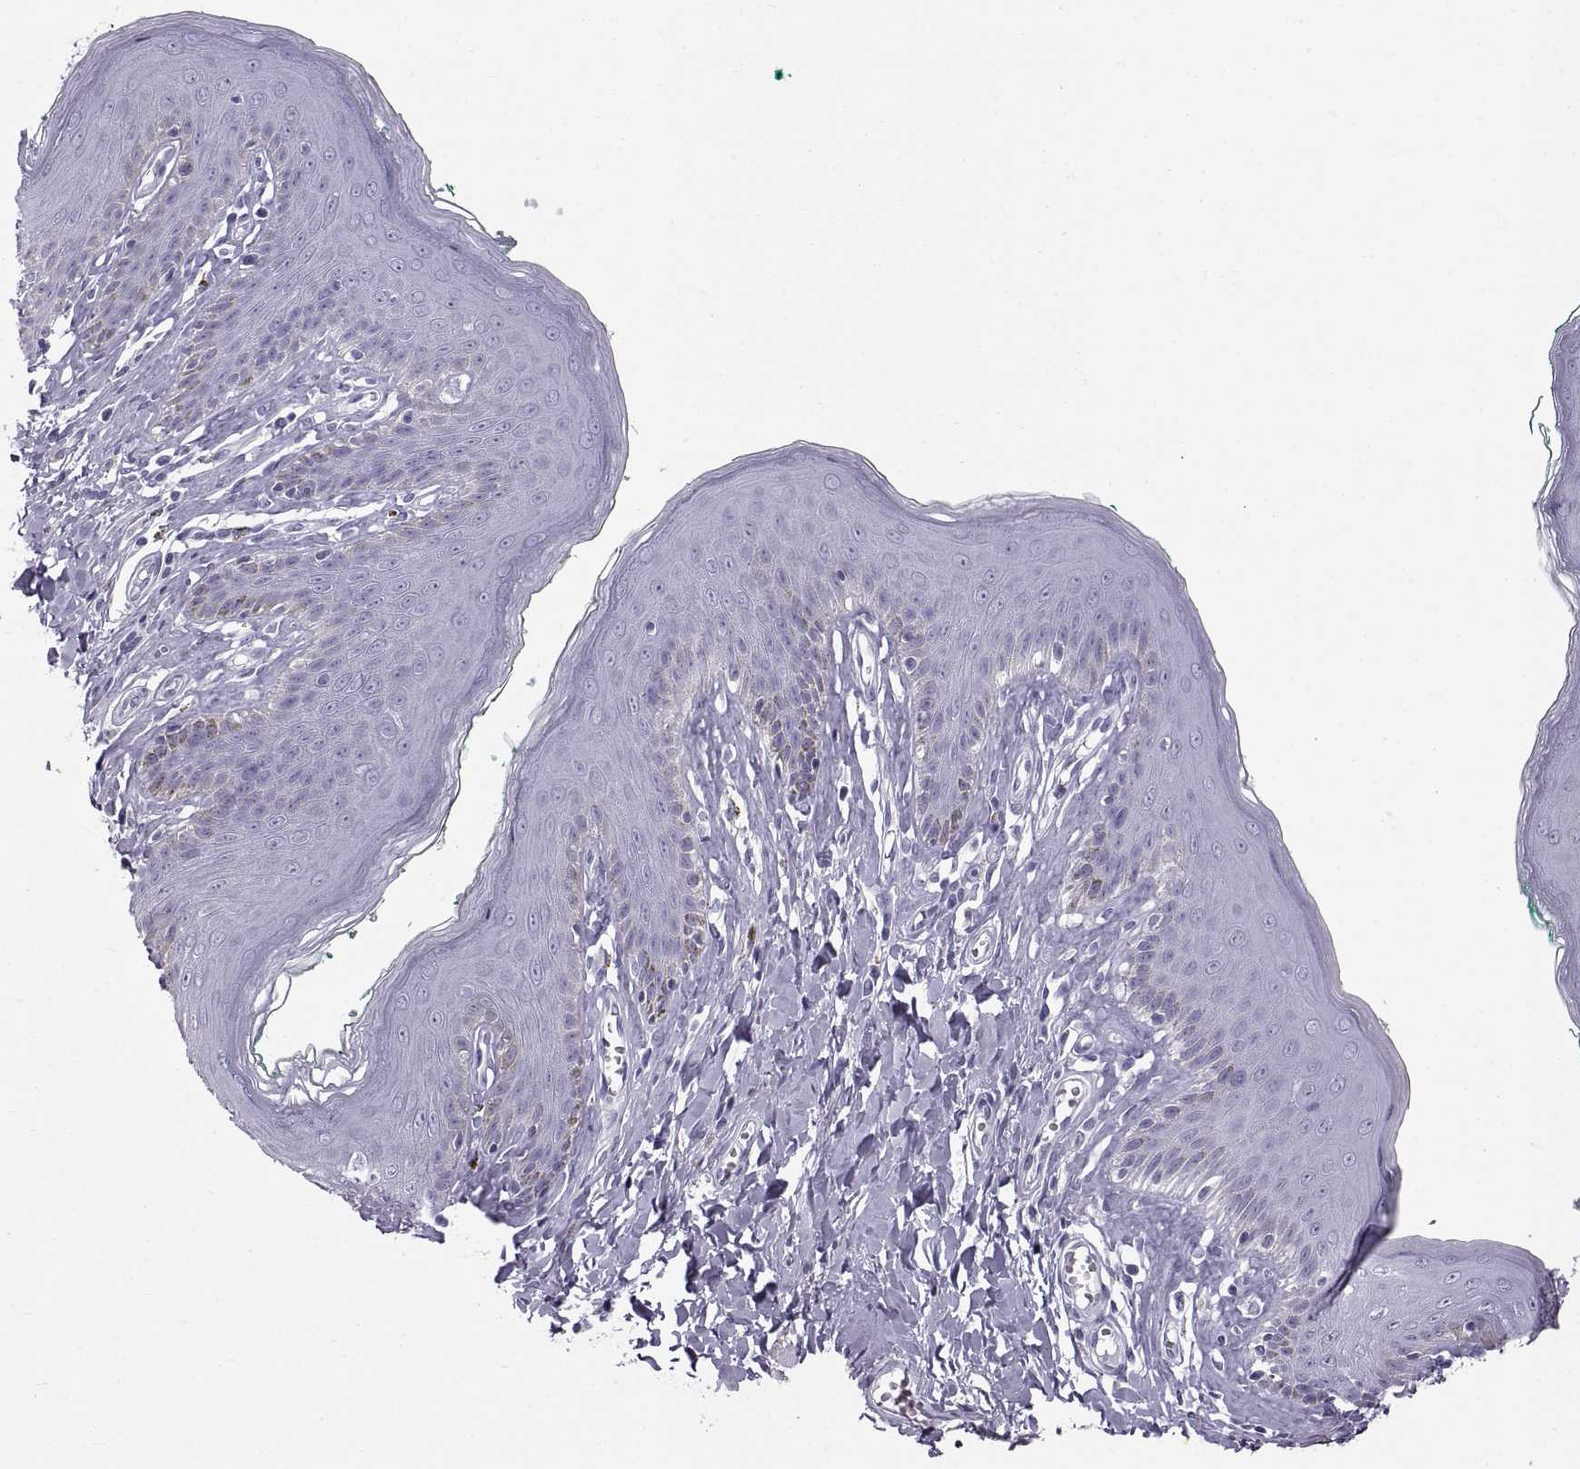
{"staining": {"intensity": "negative", "quantity": "none", "location": "none"}, "tissue": "skin", "cell_type": "Epidermal cells", "image_type": "normal", "snomed": [{"axis": "morphology", "description": "Normal tissue, NOS"}, {"axis": "topography", "description": "Vulva"}], "caption": "A histopathology image of skin stained for a protein displays no brown staining in epidermal cells. The staining is performed using DAB brown chromogen with nuclei counter-stained in using hematoxylin.", "gene": "WFDC8", "patient": {"sex": "female", "age": 66}}